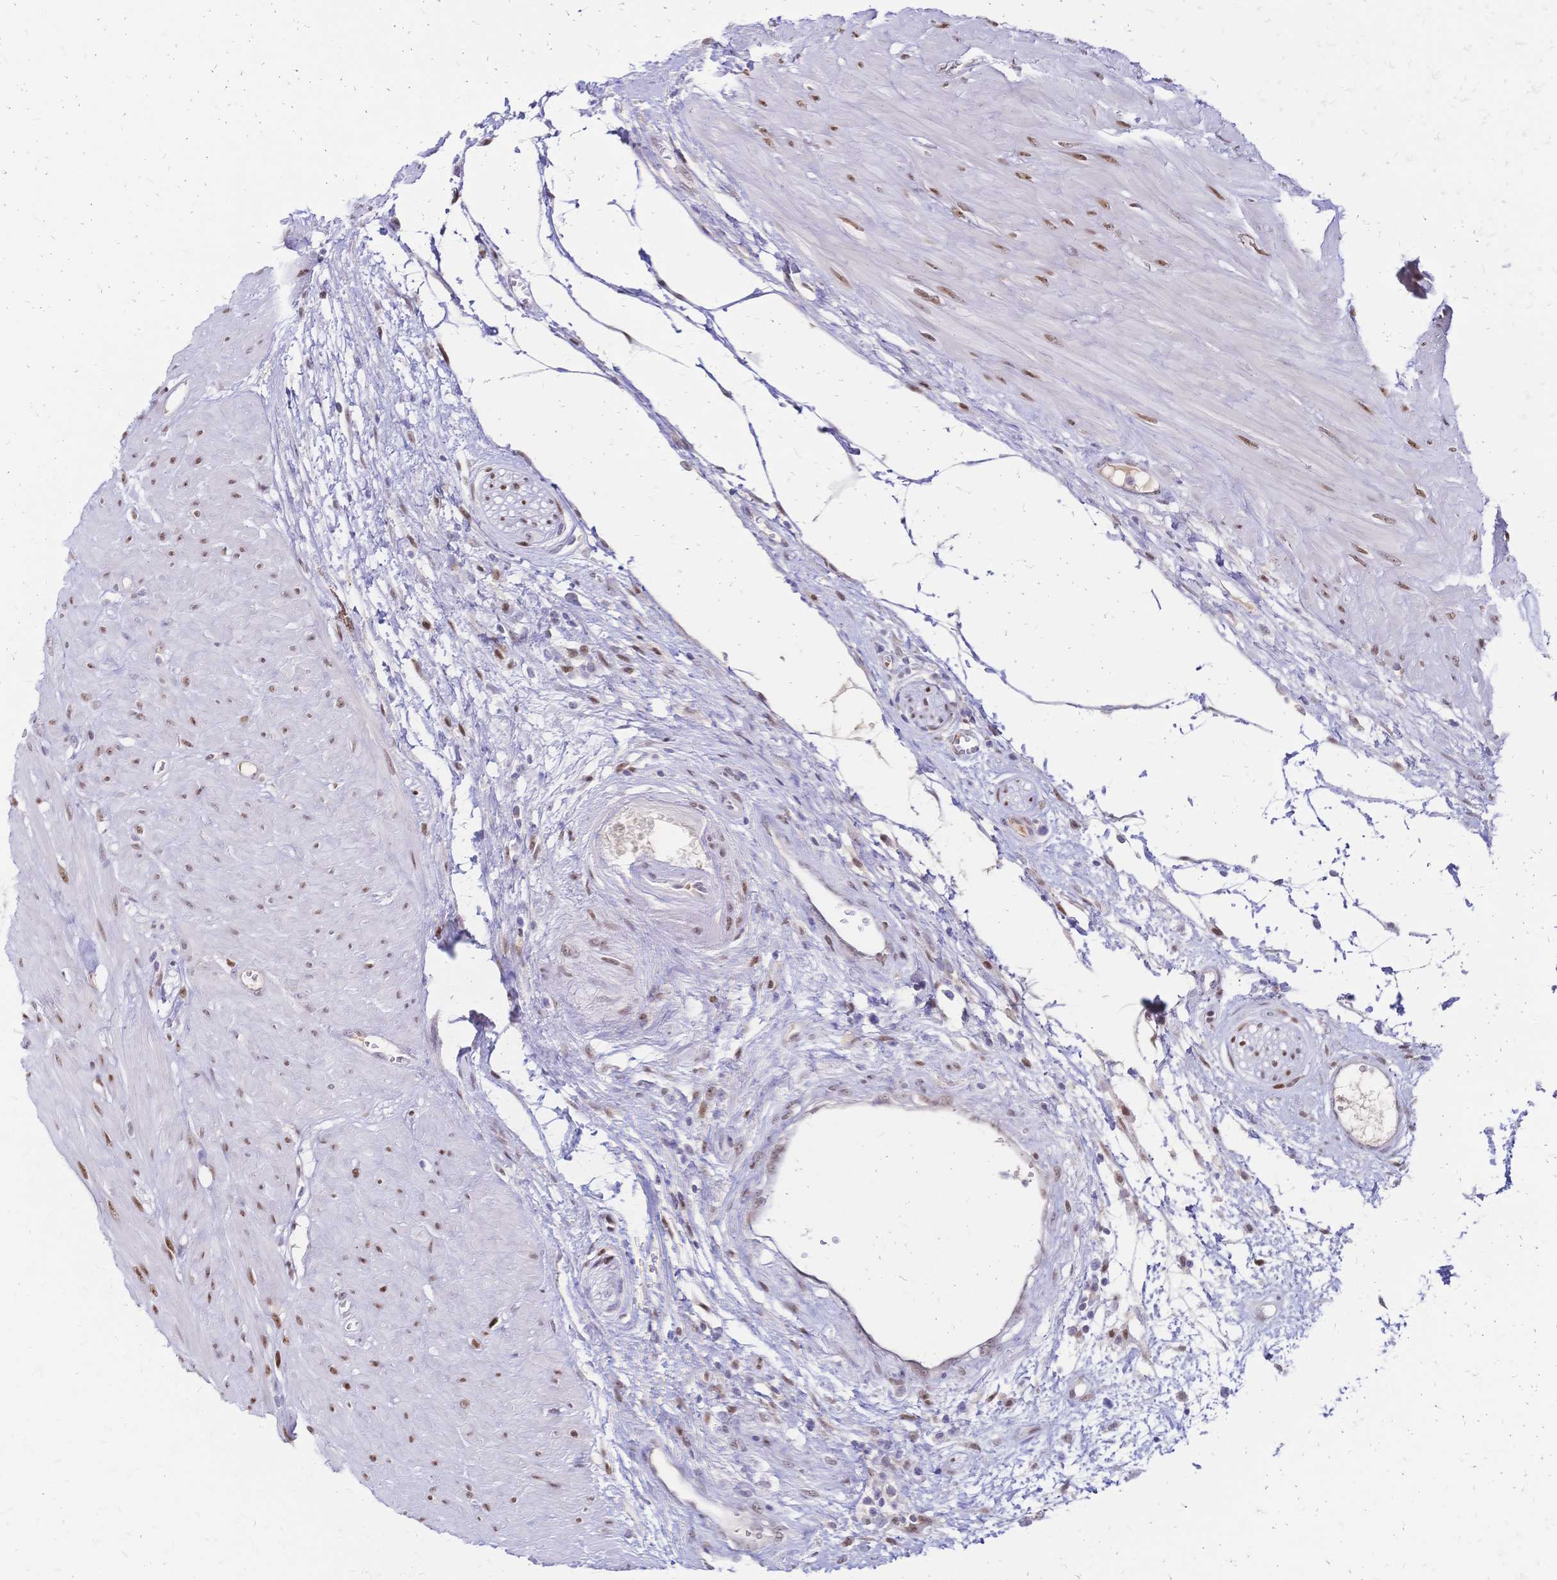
{"staining": {"intensity": "moderate", "quantity": "25%-75%", "location": "nuclear"}, "tissue": "seminal vesicle", "cell_type": "Glandular cells", "image_type": "normal", "snomed": [{"axis": "morphology", "description": "Normal tissue, NOS"}, {"axis": "topography", "description": "Seminal veicle"}], "caption": "Immunohistochemical staining of unremarkable human seminal vesicle exhibits moderate nuclear protein staining in approximately 25%-75% of glandular cells.", "gene": "NFIC", "patient": {"sex": "male", "age": 76}}